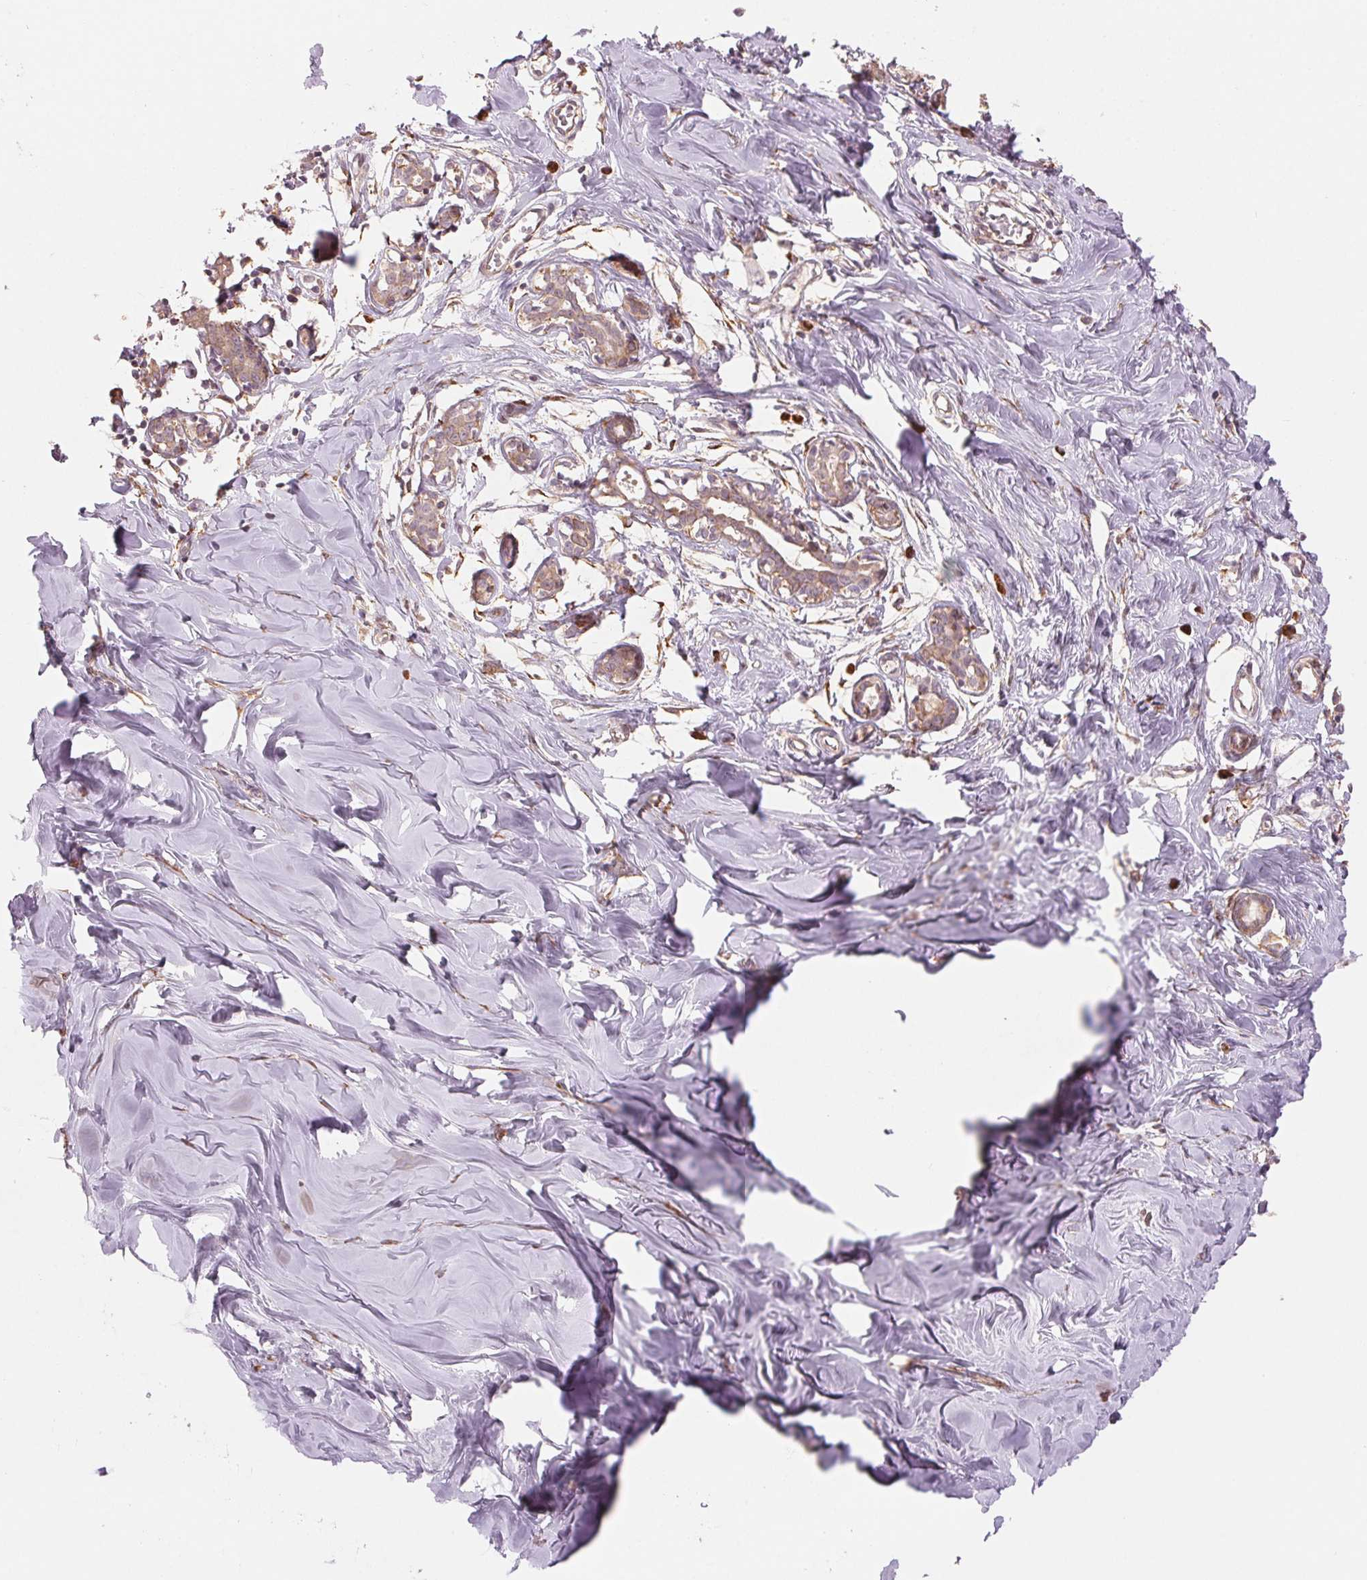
{"staining": {"intensity": "negative", "quantity": "none", "location": "none"}, "tissue": "breast", "cell_type": "Adipocytes", "image_type": "normal", "snomed": [{"axis": "morphology", "description": "Normal tissue, NOS"}, {"axis": "topography", "description": "Breast"}], "caption": "DAB (3,3'-diaminobenzidine) immunohistochemical staining of normal human breast demonstrates no significant expression in adipocytes.", "gene": "SLC20A1", "patient": {"sex": "female", "age": 27}}